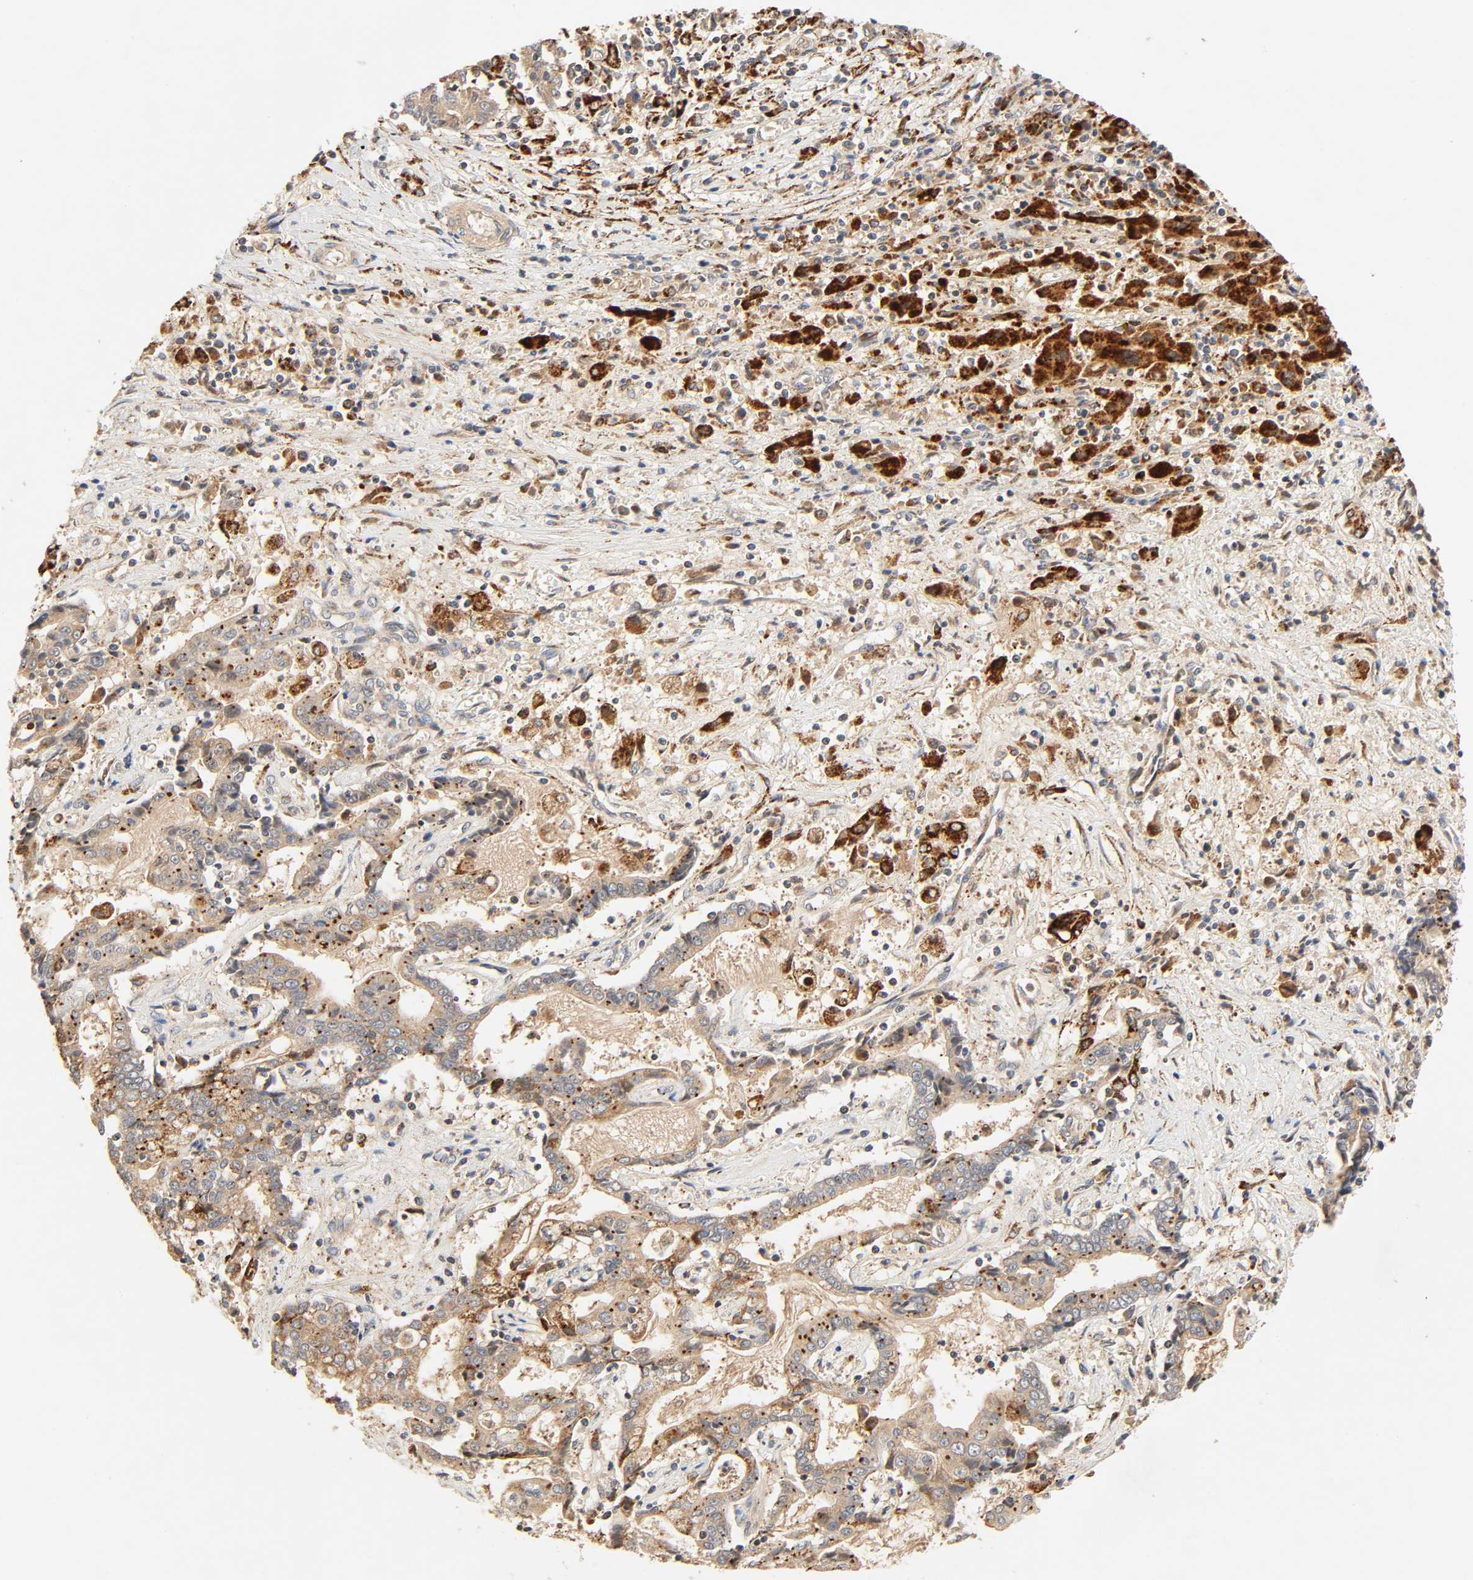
{"staining": {"intensity": "strong", "quantity": ">75%", "location": "cytoplasmic/membranous"}, "tissue": "liver cancer", "cell_type": "Tumor cells", "image_type": "cancer", "snomed": [{"axis": "morphology", "description": "Cholangiocarcinoma"}, {"axis": "topography", "description": "Liver"}], "caption": "The histopathology image demonstrates a brown stain indicating the presence of a protein in the cytoplasmic/membranous of tumor cells in cholangiocarcinoma (liver). Ihc stains the protein of interest in brown and the nuclei are stained blue.", "gene": "MAPK6", "patient": {"sex": "male", "age": 57}}